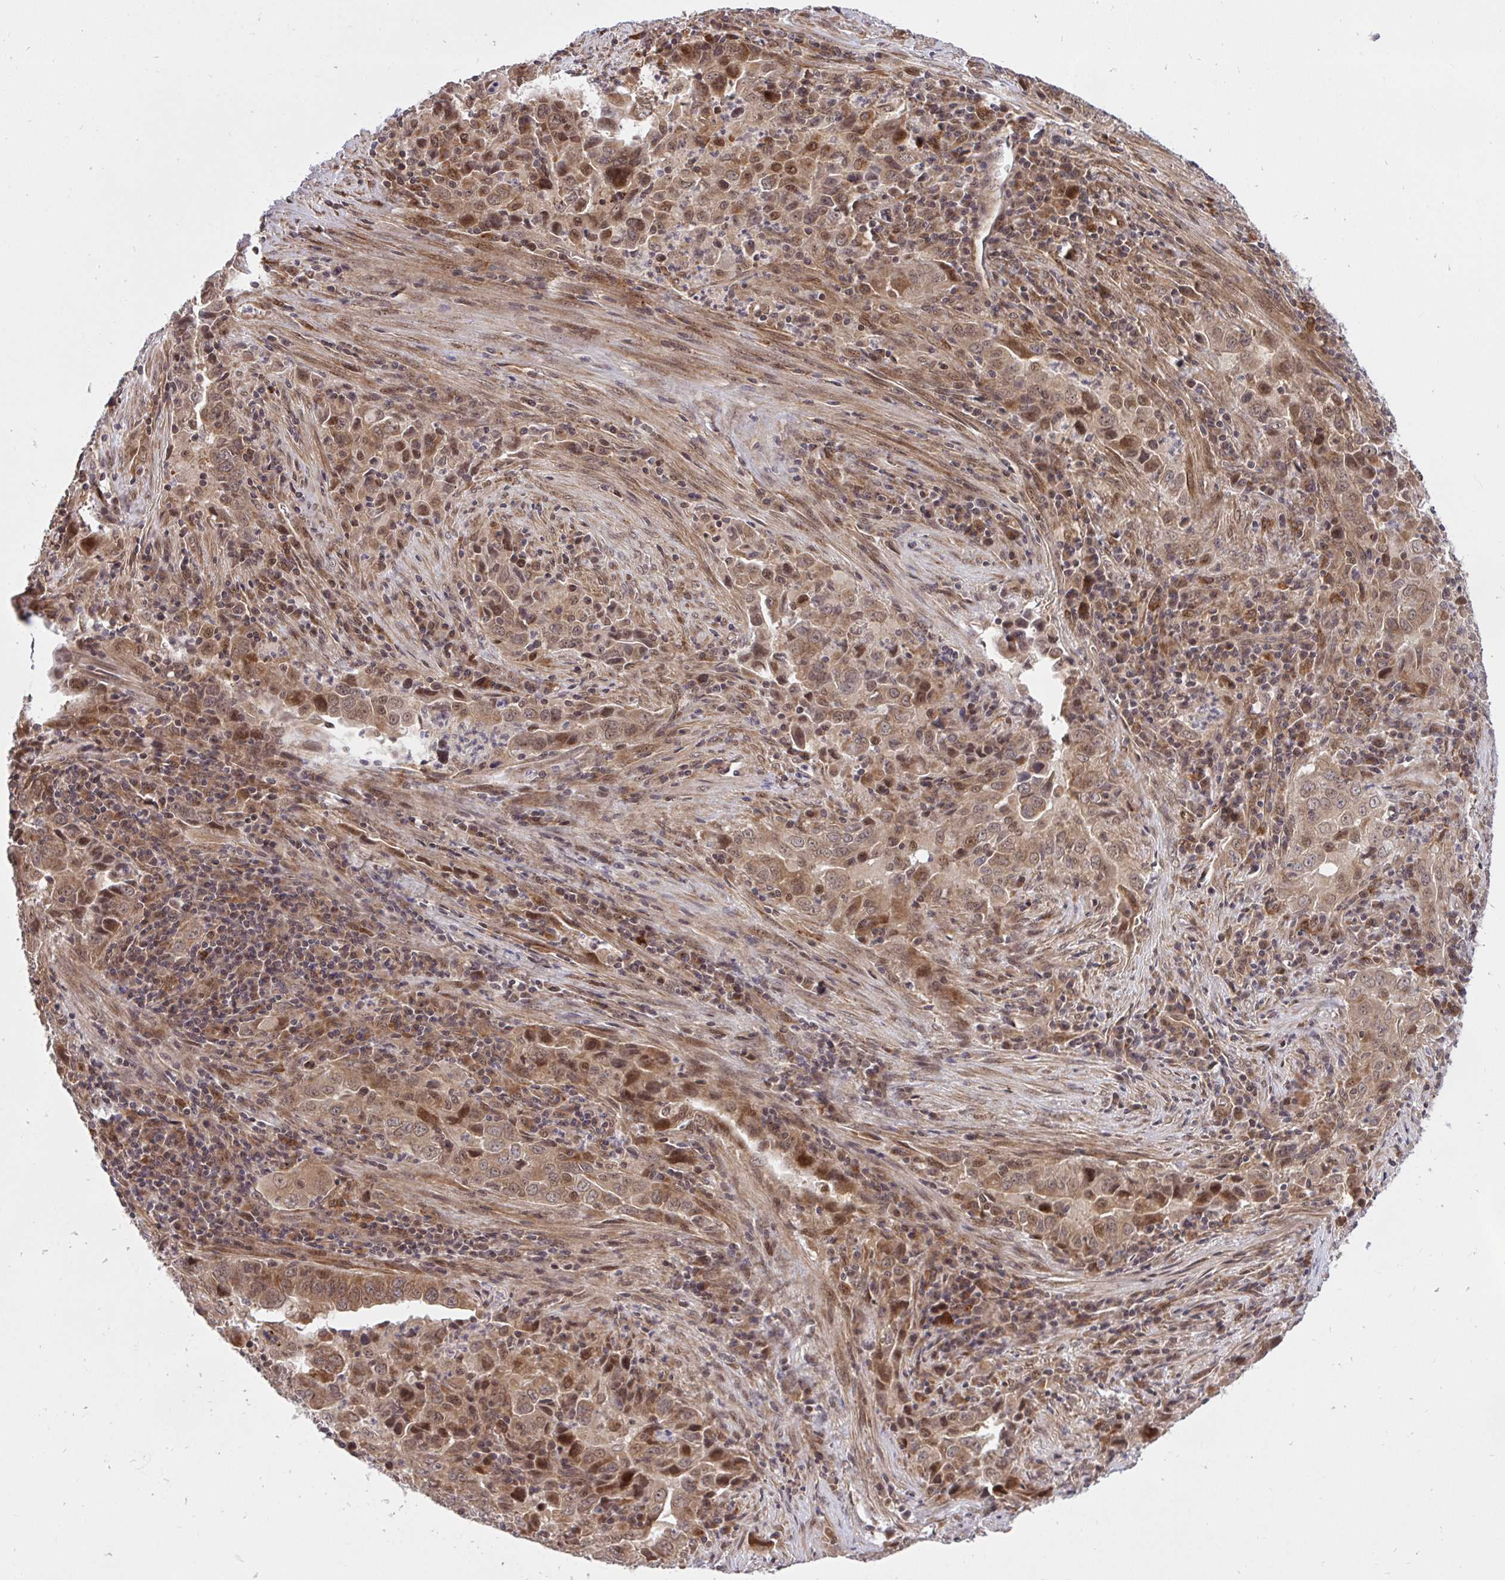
{"staining": {"intensity": "moderate", "quantity": ">75%", "location": "cytoplasmic/membranous"}, "tissue": "lung cancer", "cell_type": "Tumor cells", "image_type": "cancer", "snomed": [{"axis": "morphology", "description": "Adenocarcinoma, NOS"}, {"axis": "topography", "description": "Lung"}], "caption": "Protein expression analysis of human lung adenocarcinoma reveals moderate cytoplasmic/membranous positivity in about >75% of tumor cells.", "gene": "ERI1", "patient": {"sex": "male", "age": 67}}